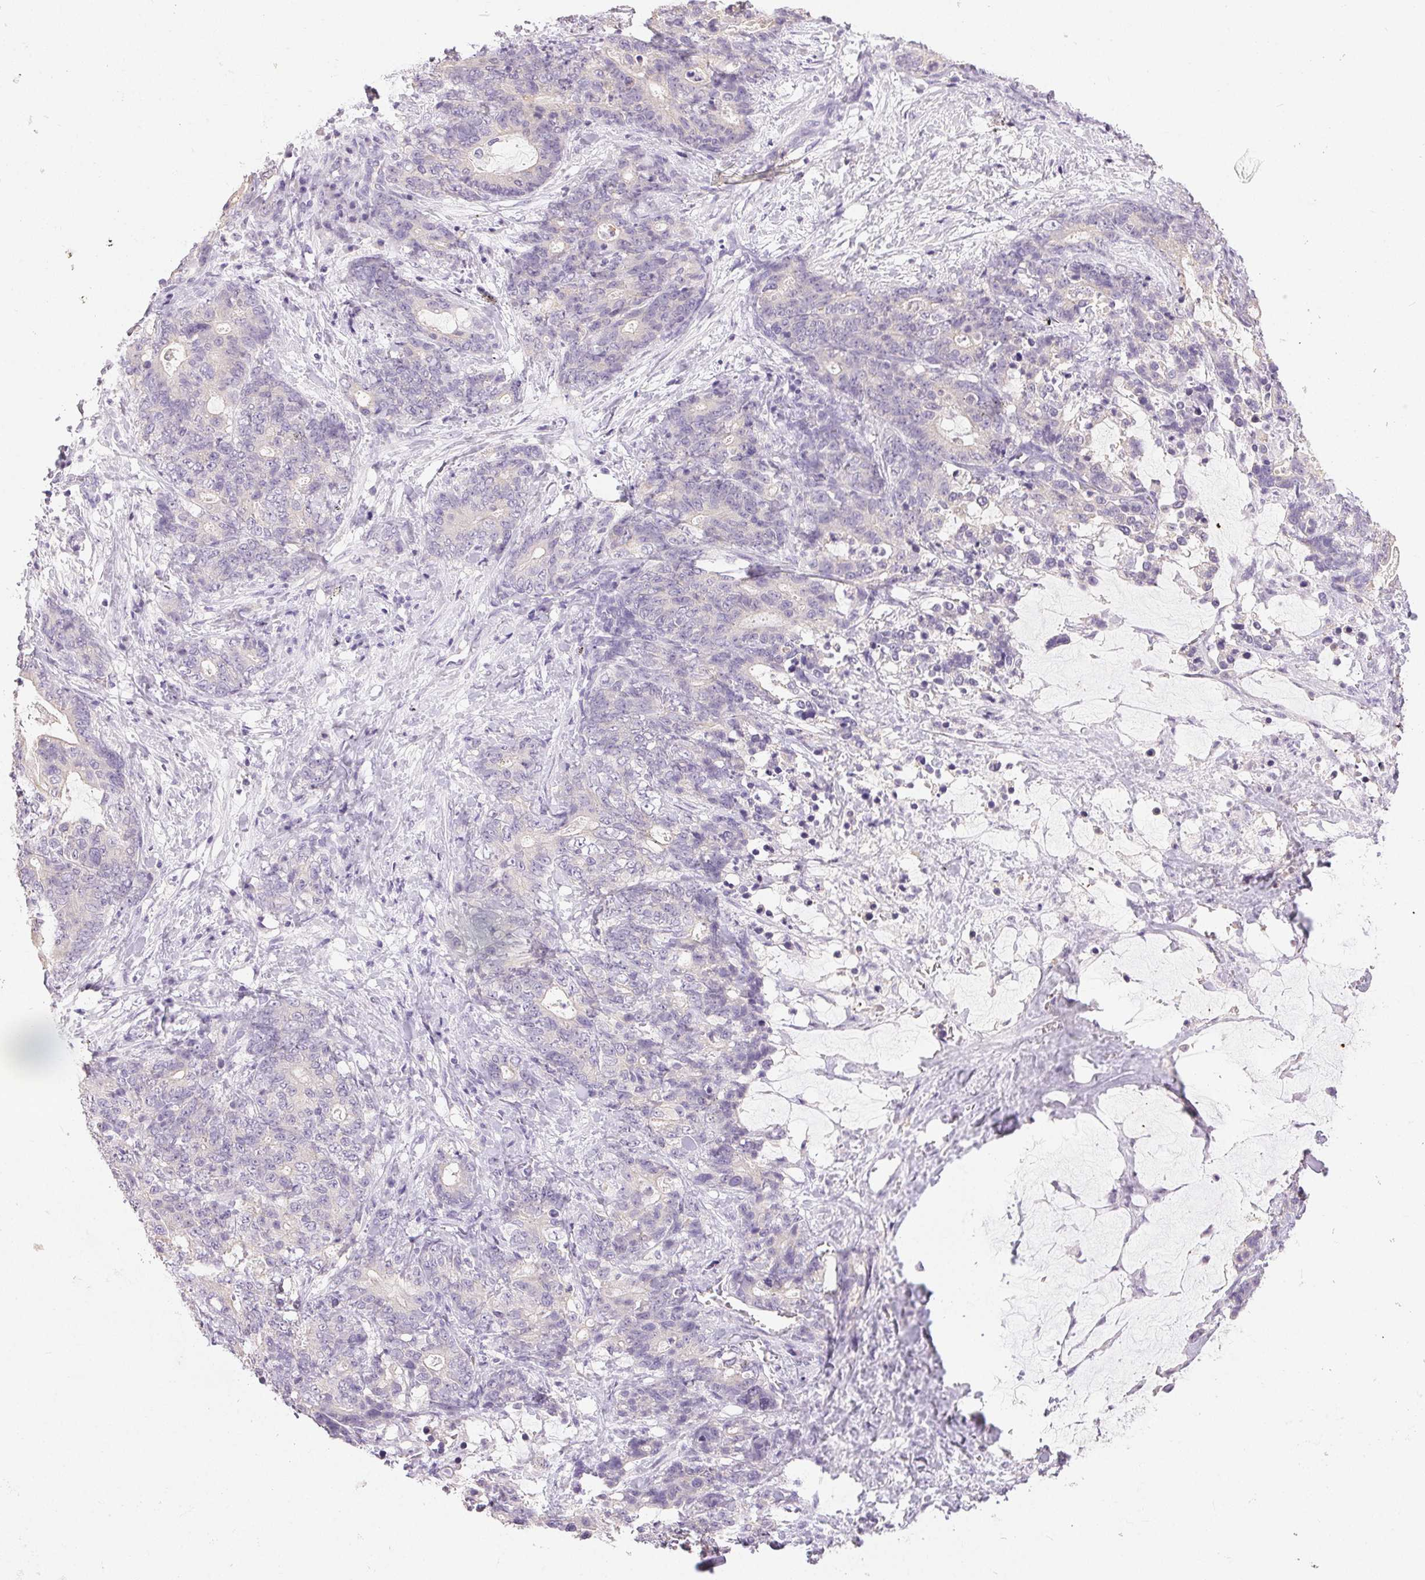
{"staining": {"intensity": "negative", "quantity": "none", "location": "none"}, "tissue": "stomach cancer", "cell_type": "Tumor cells", "image_type": "cancer", "snomed": [{"axis": "morphology", "description": "Normal tissue, NOS"}, {"axis": "morphology", "description": "Adenocarcinoma, NOS"}, {"axis": "topography", "description": "Stomach"}], "caption": "Protein analysis of stomach adenocarcinoma shows no significant positivity in tumor cells.", "gene": "SFTPD", "patient": {"sex": "female", "age": 64}}